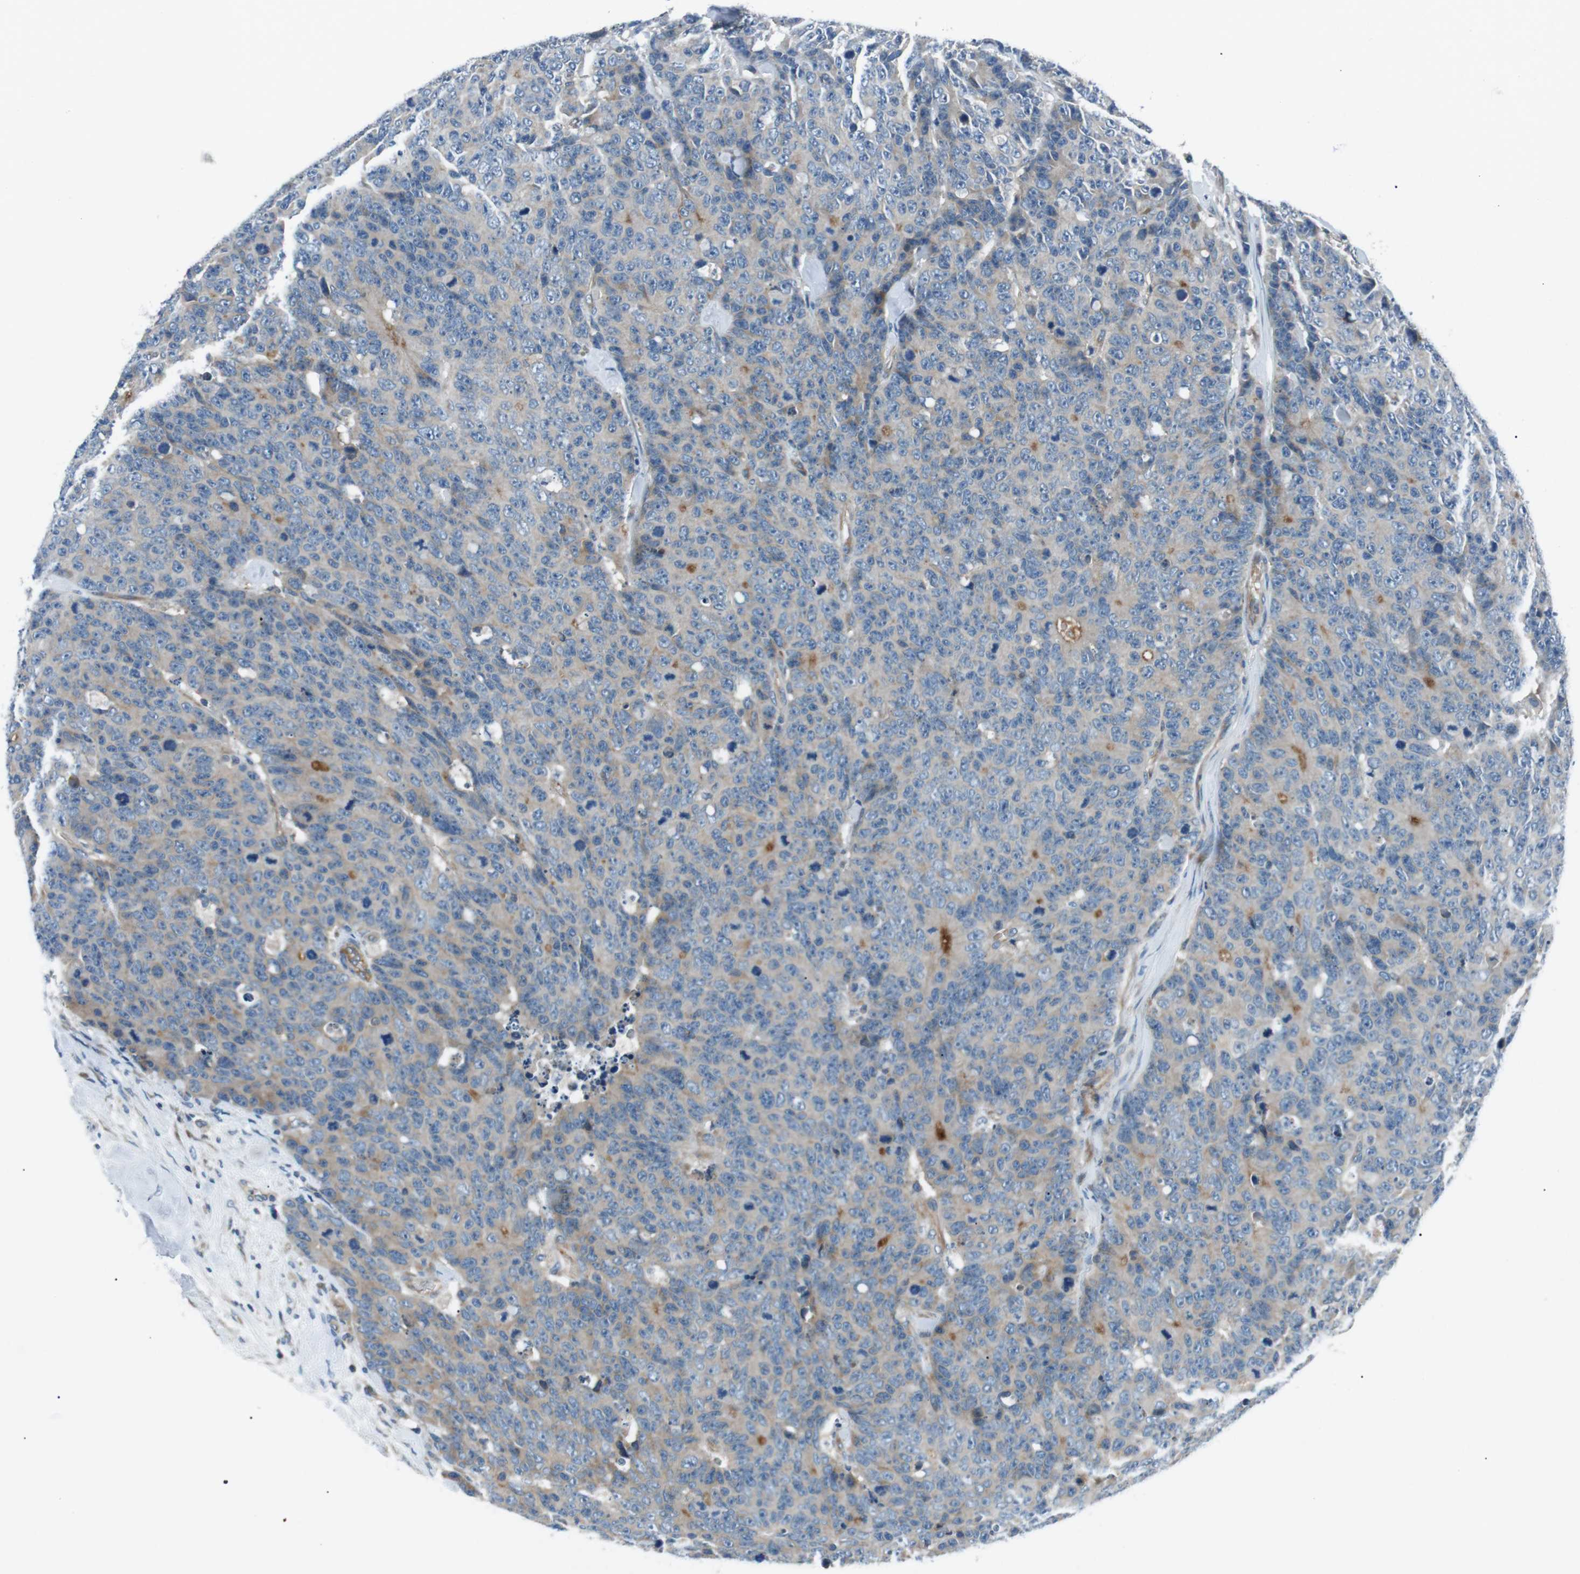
{"staining": {"intensity": "moderate", "quantity": "<25%", "location": "cytoplasmic/membranous"}, "tissue": "colorectal cancer", "cell_type": "Tumor cells", "image_type": "cancer", "snomed": [{"axis": "morphology", "description": "Adenocarcinoma, NOS"}, {"axis": "topography", "description": "Colon"}], "caption": "This is a micrograph of IHC staining of colorectal adenocarcinoma, which shows moderate positivity in the cytoplasmic/membranous of tumor cells.", "gene": "GPR161", "patient": {"sex": "female", "age": 86}}